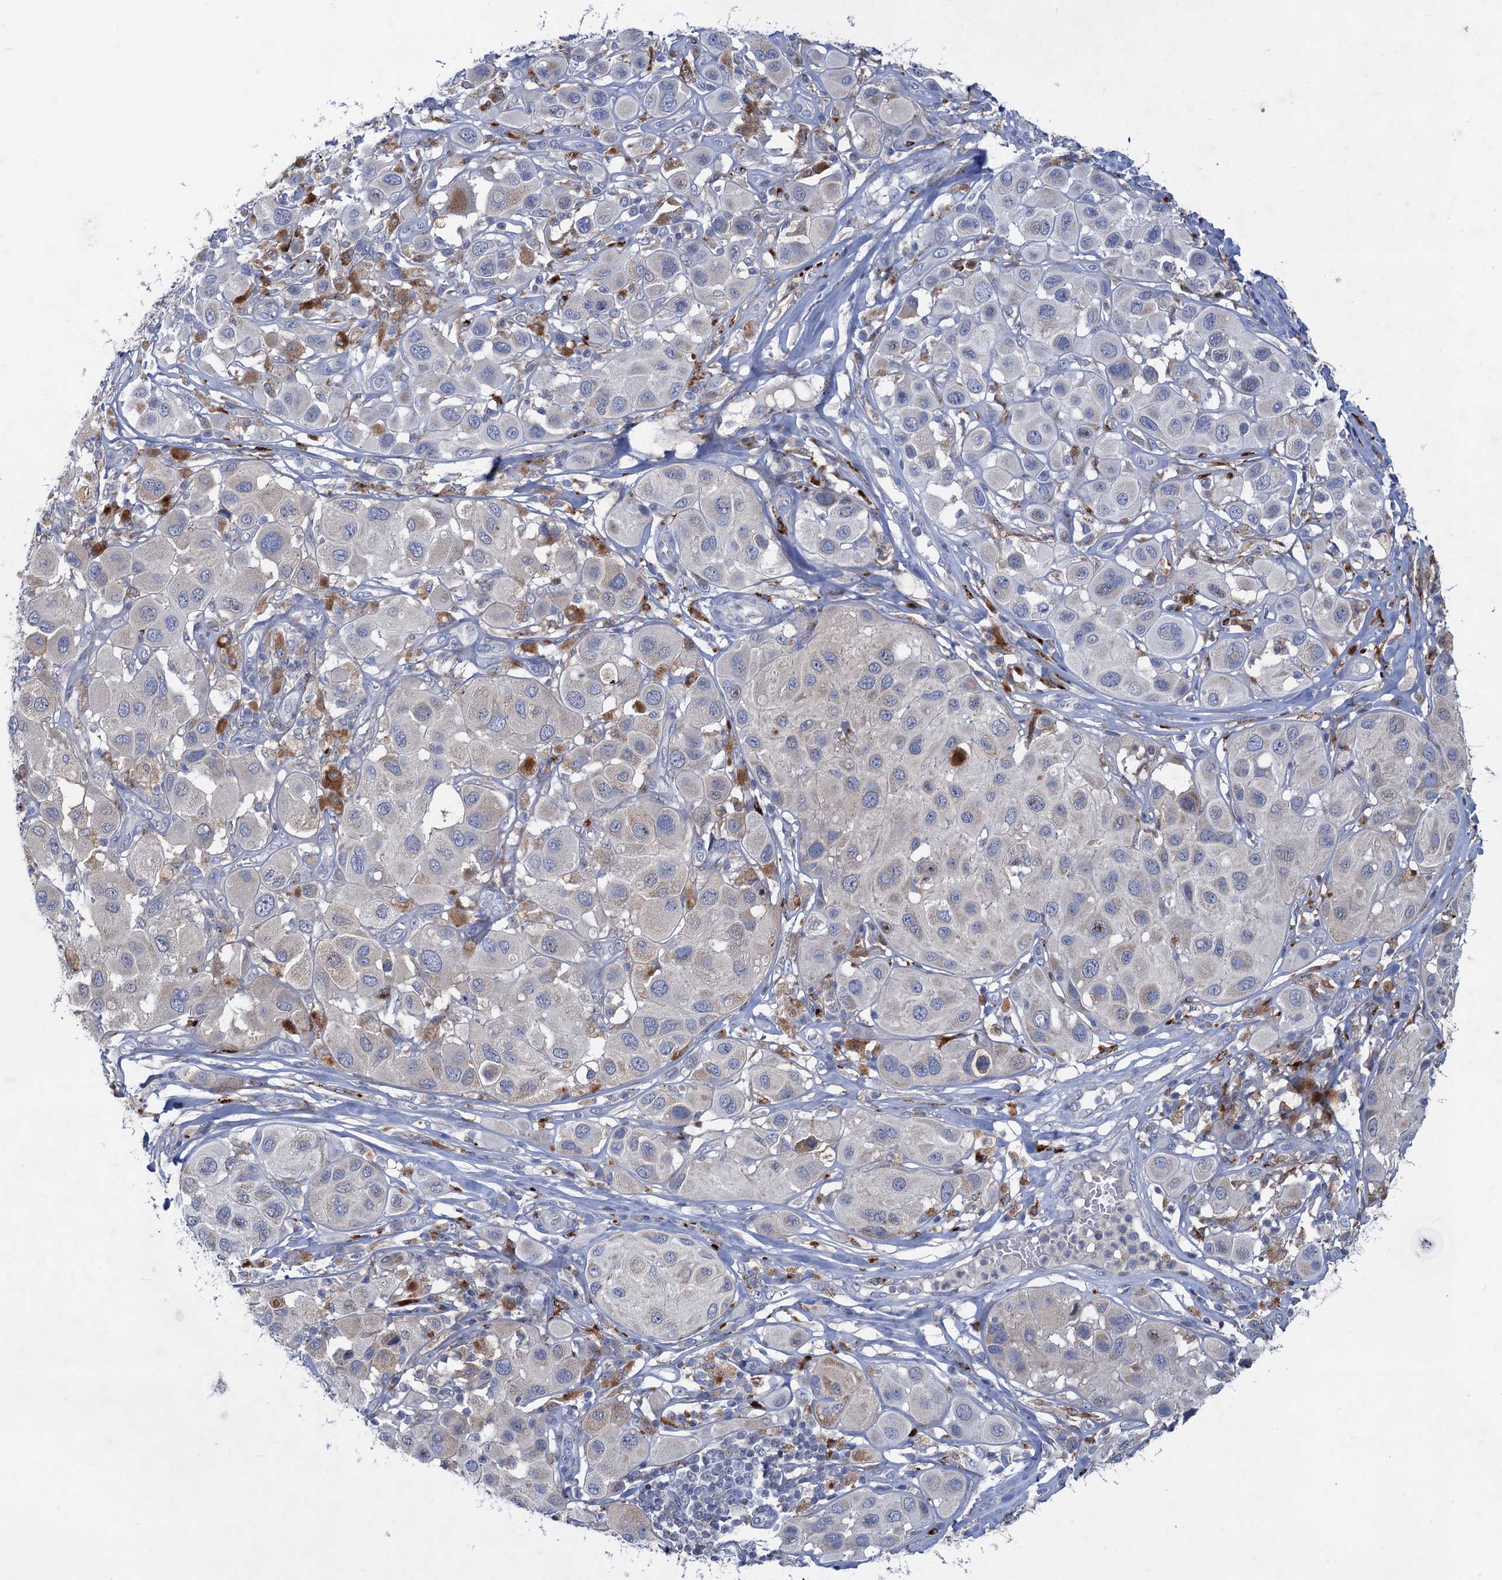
{"staining": {"intensity": "negative", "quantity": "none", "location": "none"}, "tissue": "melanoma", "cell_type": "Tumor cells", "image_type": "cancer", "snomed": [{"axis": "morphology", "description": "Malignant melanoma, Metastatic site"}, {"axis": "topography", "description": "Skin"}], "caption": "An image of melanoma stained for a protein shows no brown staining in tumor cells.", "gene": "ANKS3", "patient": {"sex": "male", "age": 41}}